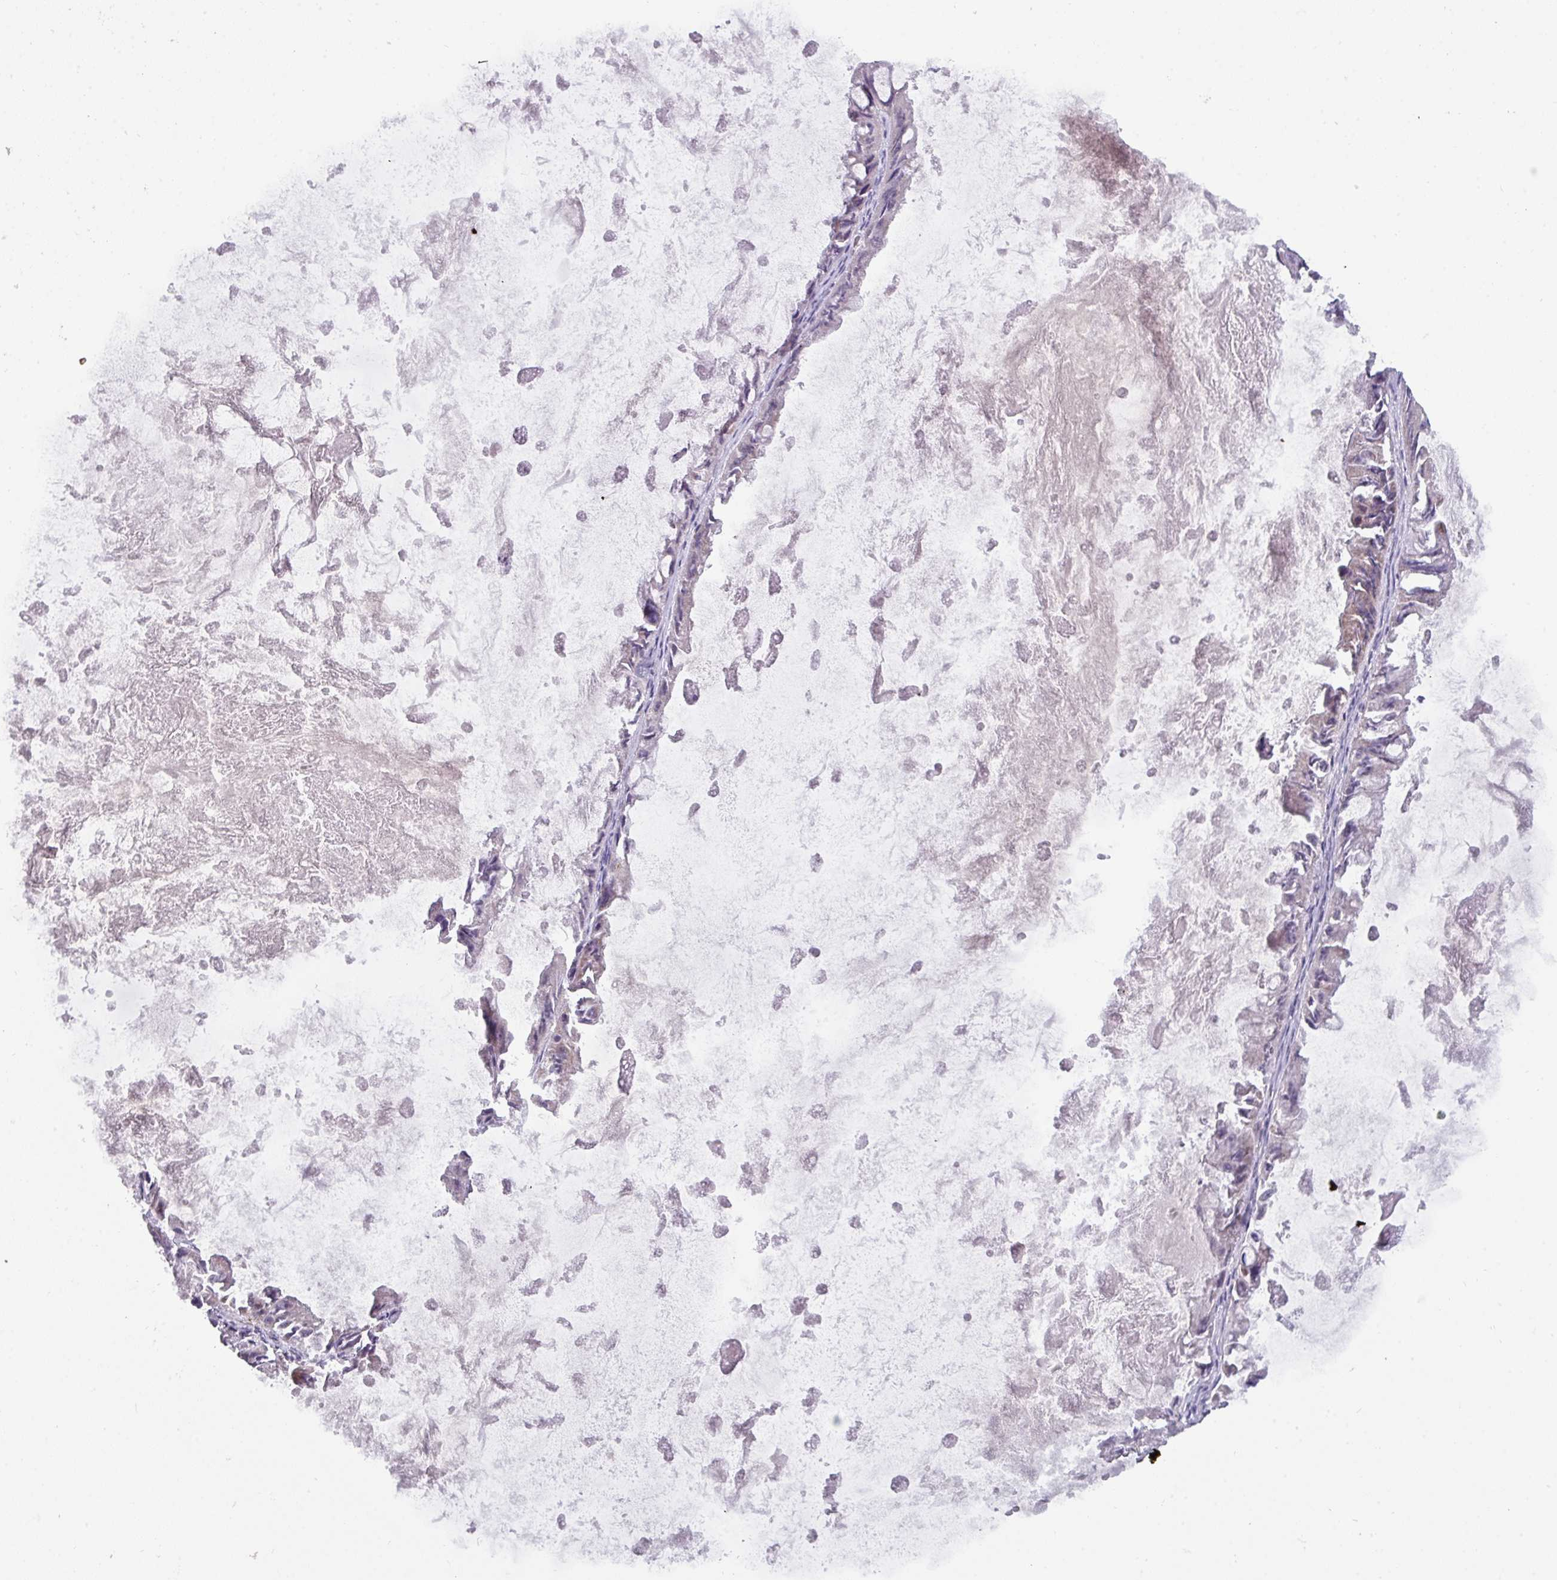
{"staining": {"intensity": "negative", "quantity": "none", "location": "none"}, "tissue": "ovarian cancer", "cell_type": "Tumor cells", "image_type": "cancer", "snomed": [{"axis": "morphology", "description": "Cystadenocarcinoma, mucinous, NOS"}, {"axis": "topography", "description": "Ovary"}], "caption": "Ovarian cancer was stained to show a protein in brown. There is no significant expression in tumor cells. The staining is performed using DAB brown chromogen with nuclei counter-stained in using hematoxylin.", "gene": "C2orf68", "patient": {"sex": "female", "age": 61}}